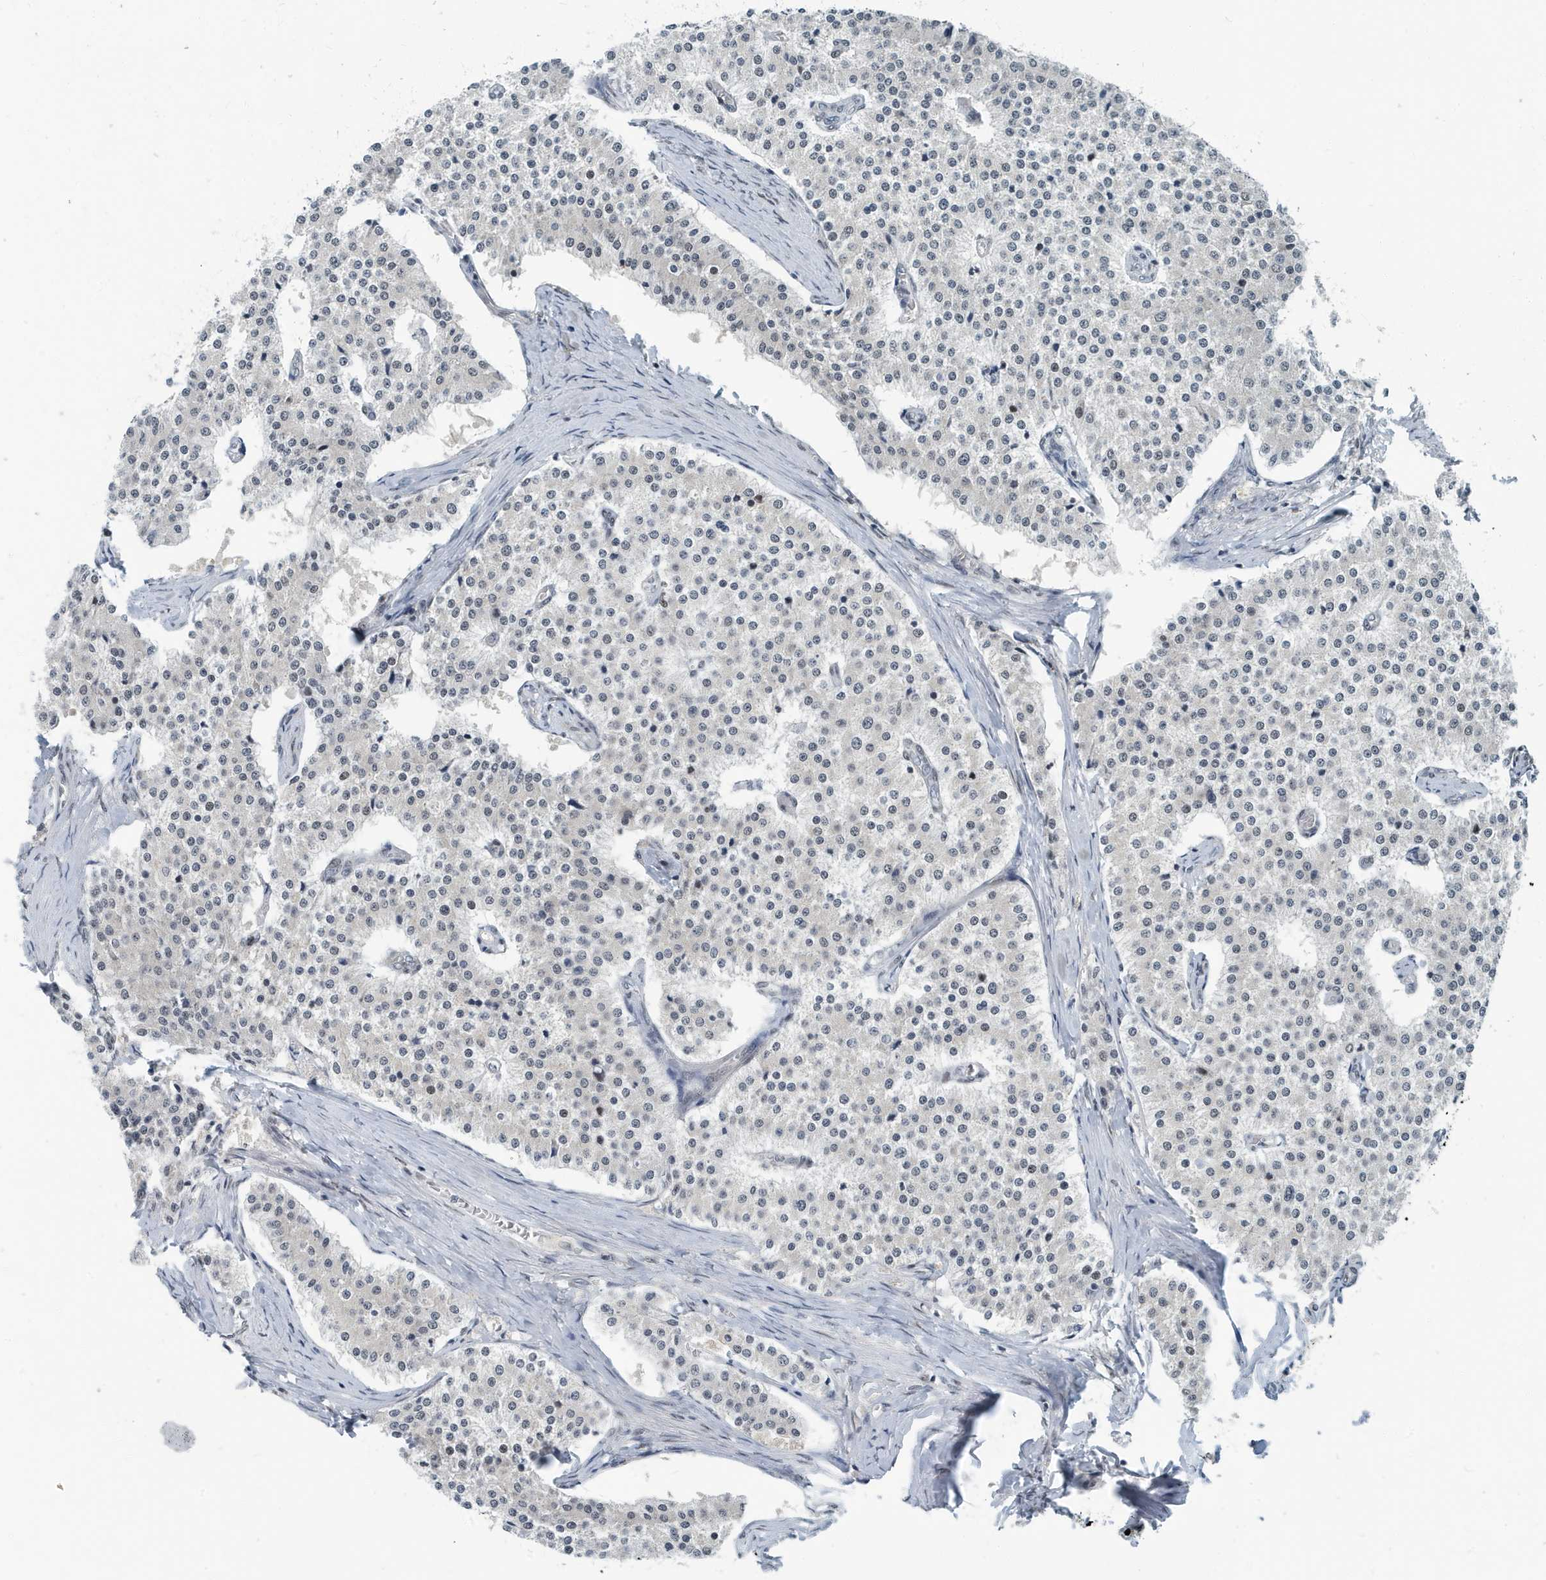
{"staining": {"intensity": "negative", "quantity": "none", "location": "none"}, "tissue": "carcinoid", "cell_type": "Tumor cells", "image_type": "cancer", "snomed": [{"axis": "morphology", "description": "Carcinoid, malignant, NOS"}, {"axis": "topography", "description": "Colon"}], "caption": "A photomicrograph of carcinoid stained for a protein exhibits no brown staining in tumor cells. Nuclei are stained in blue.", "gene": "KIF15", "patient": {"sex": "female", "age": 52}}